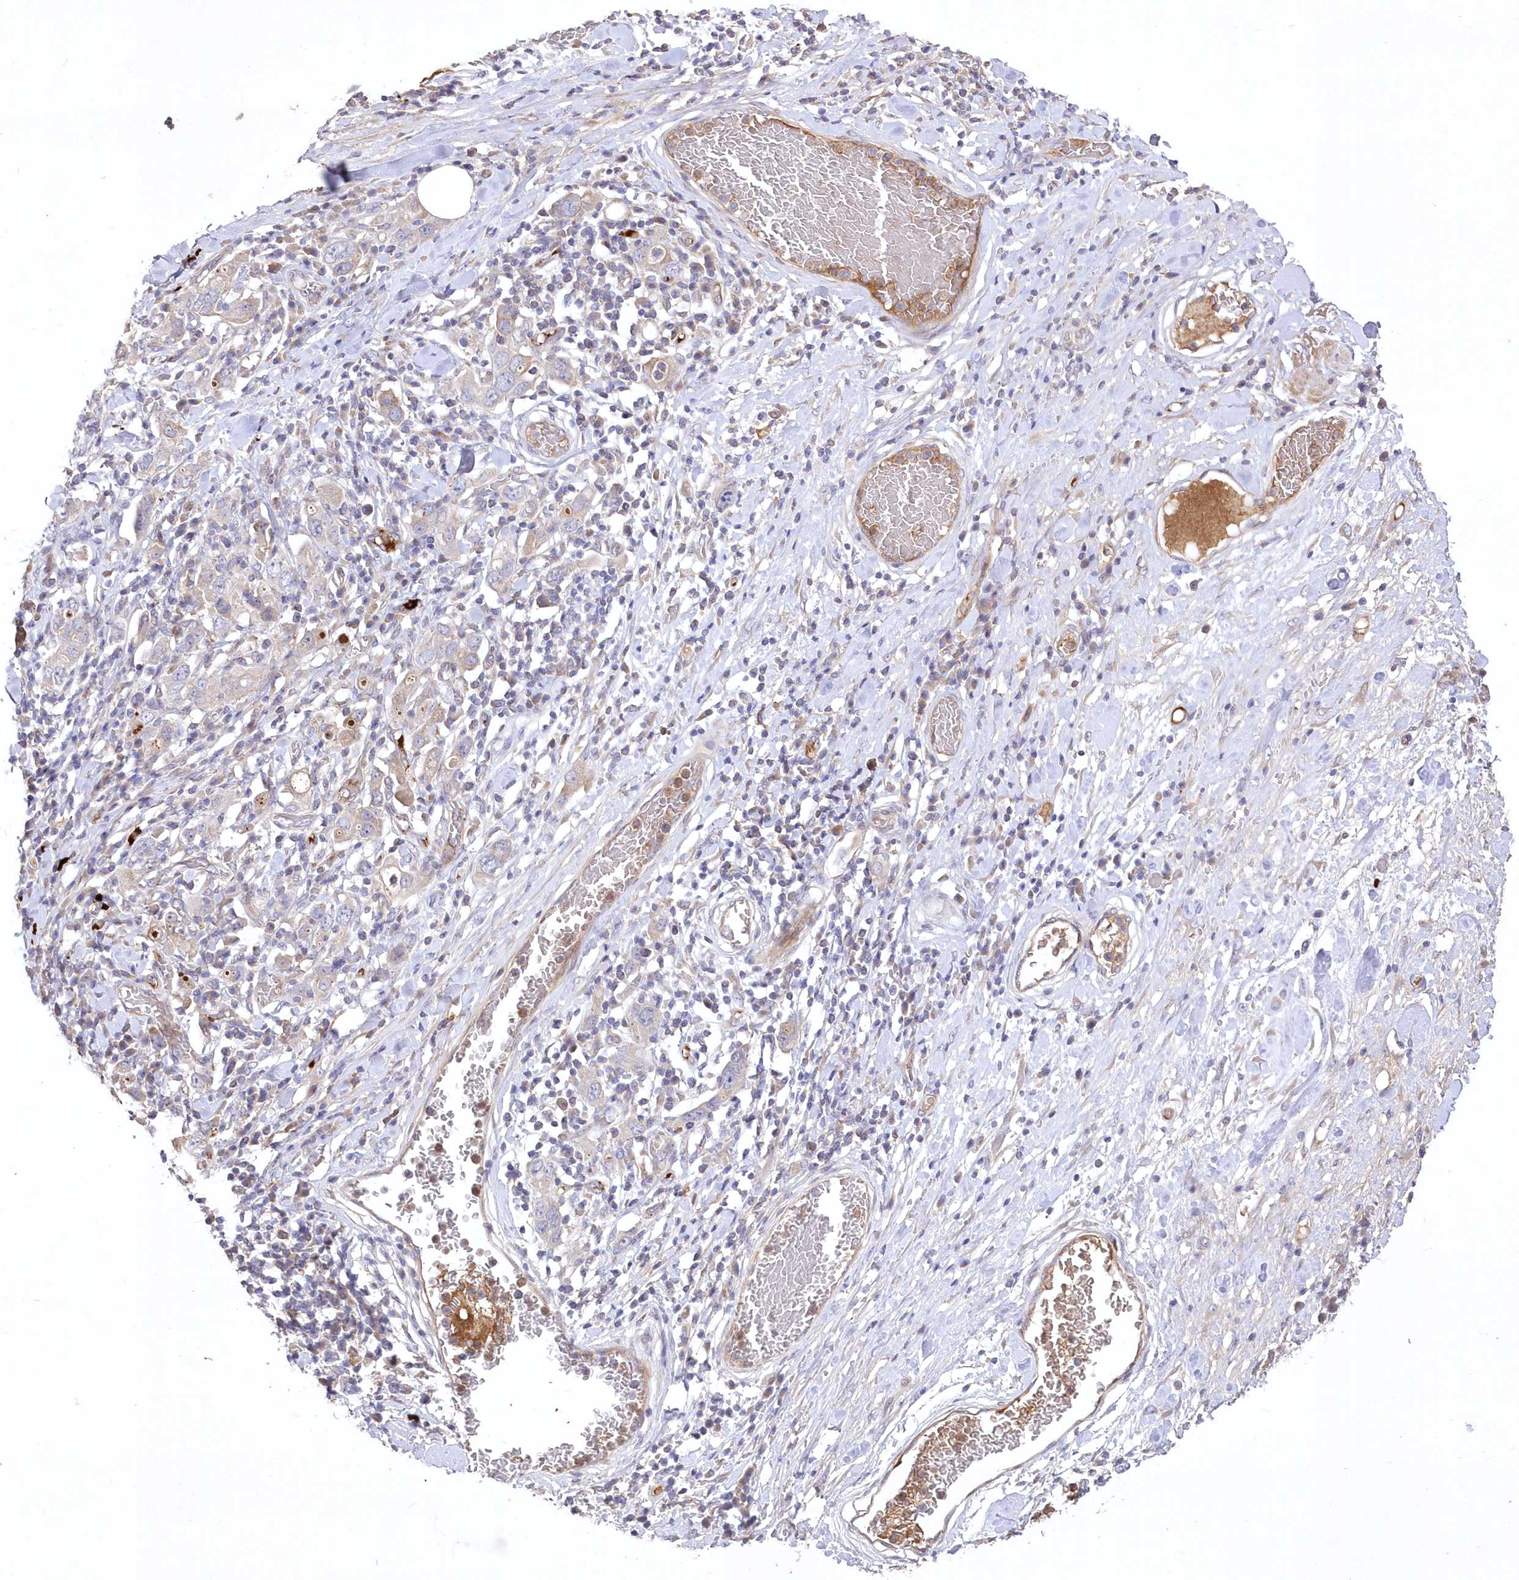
{"staining": {"intensity": "weak", "quantity": "<25%", "location": "cytoplasmic/membranous"}, "tissue": "stomach cancer", "cell_type": "Tumor cells", "image_type": "cancer", "snomed": [{"axis": "morphology", "description": "Adenocarcinoma, NOS"}, {"axis": "topography", "description": "Stomach, upper"}], "caption": "Tumor cells show no significant protein expression in stomach cancer (adenocarcinoma).", "gene": "WBP1L", "patient": {"sex": "male", "age": 62}}